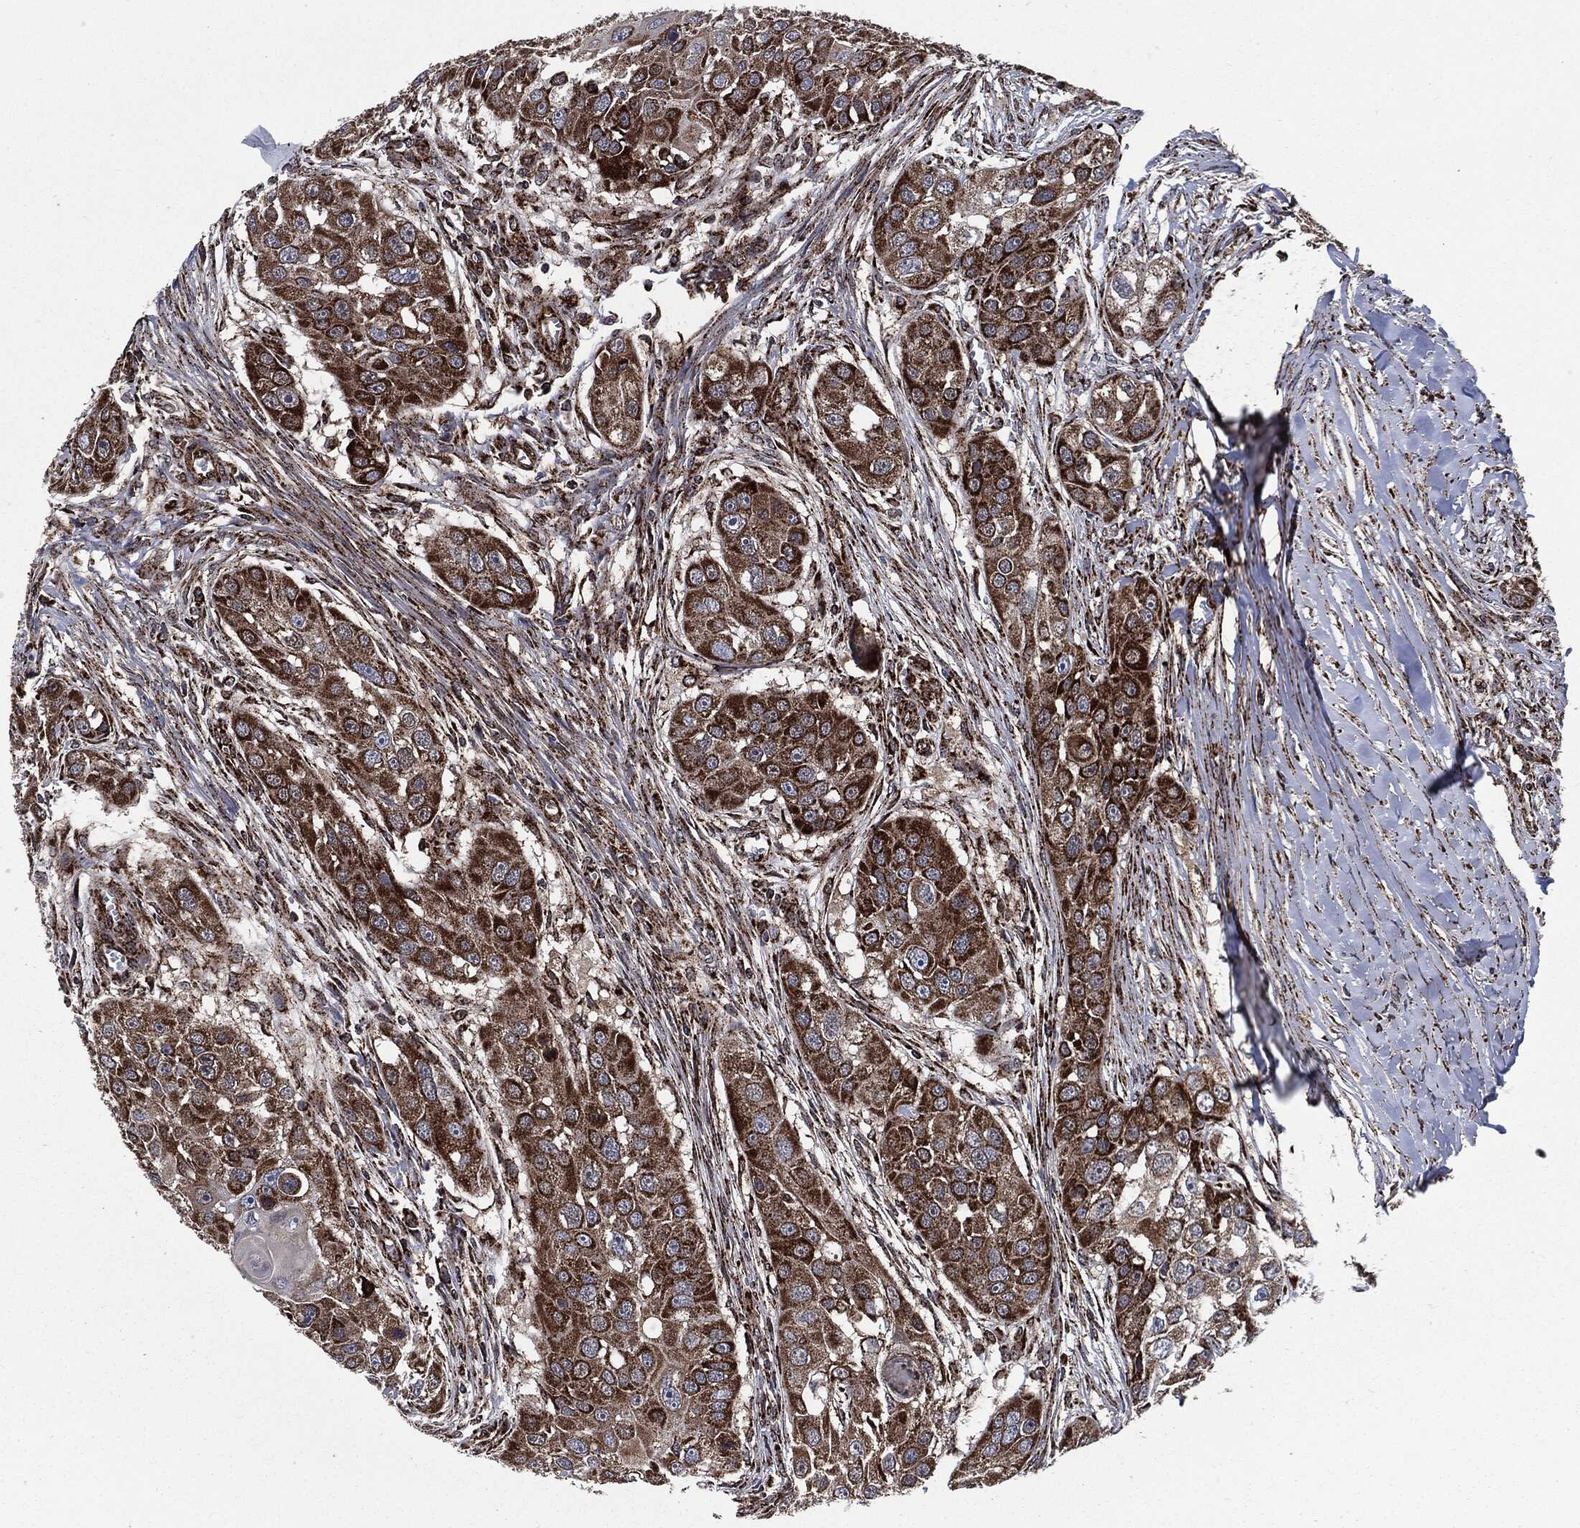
{"staining": {"intensity": "strong", "quantity": "25%-75%", "location": "cytoplasmic/membranous"}, "tissue": "head and neck cancer", "cell_type": "Tumor cells", "image_type": "cancer", "snomed": [{"axis": "morphology", "description": "Normal tissue, NOS"}, {"axis": "morphology", "description": "Squamous cell carcinoma, NOS"}, {"axis": "topography", "description": "Skeletal muscle"}, {"axis": "topography", "description": "Head-Neck"}], "caption": "Protein expression analysis of head and neck squamous cell carcinoma displays strong cytoplasmic/membranous positivity in approximately 25%-75% of tumor cells.", "gene": "FH", "patient": {"sex": "male", "age": 51}}